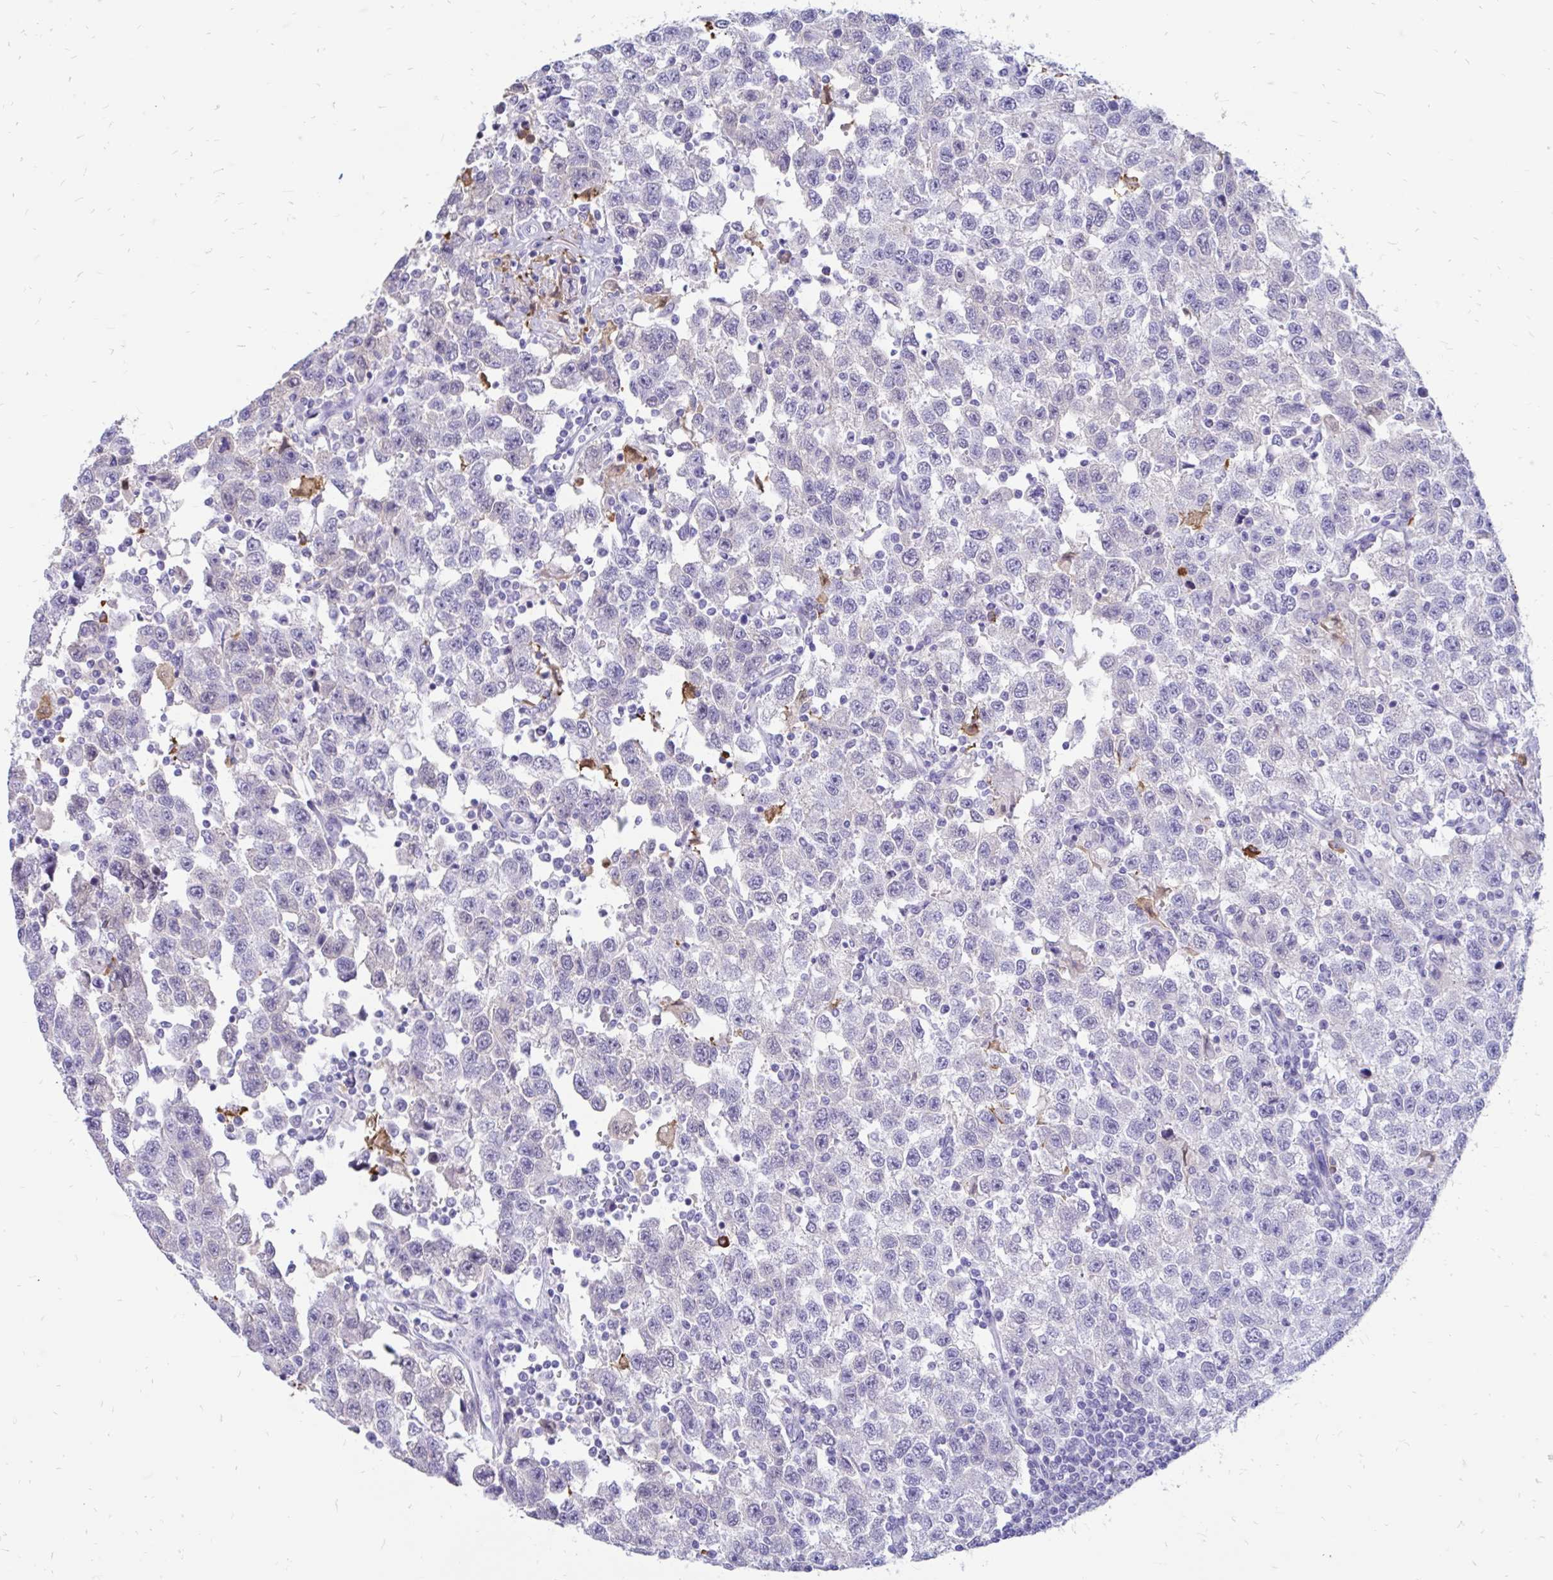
{"staining": {"intensity": "negative", "quantity": "none", "location": "none"}, "tissue": "testis cancer", "cell_type": "Tumor cells", "image_type": "cancer", "snomed": [{"axis": "morphology", "description": "Seminoma, NOS"}, {"axis": "topography", "description": "Testis"}], "caption": "High magnification brightfield microscopy of testis seminoma stained with DAB (3,3'-diaminobenzidine) (brown) and counterstained with hematoxylin (blue): tumor cells show no significant positivity. (DAB (3,3'-diaminobenzidine) immunohistochemistry, high magnification).", "gene": "IGSF5", "patient": {"sex": "male", "age": 41}}